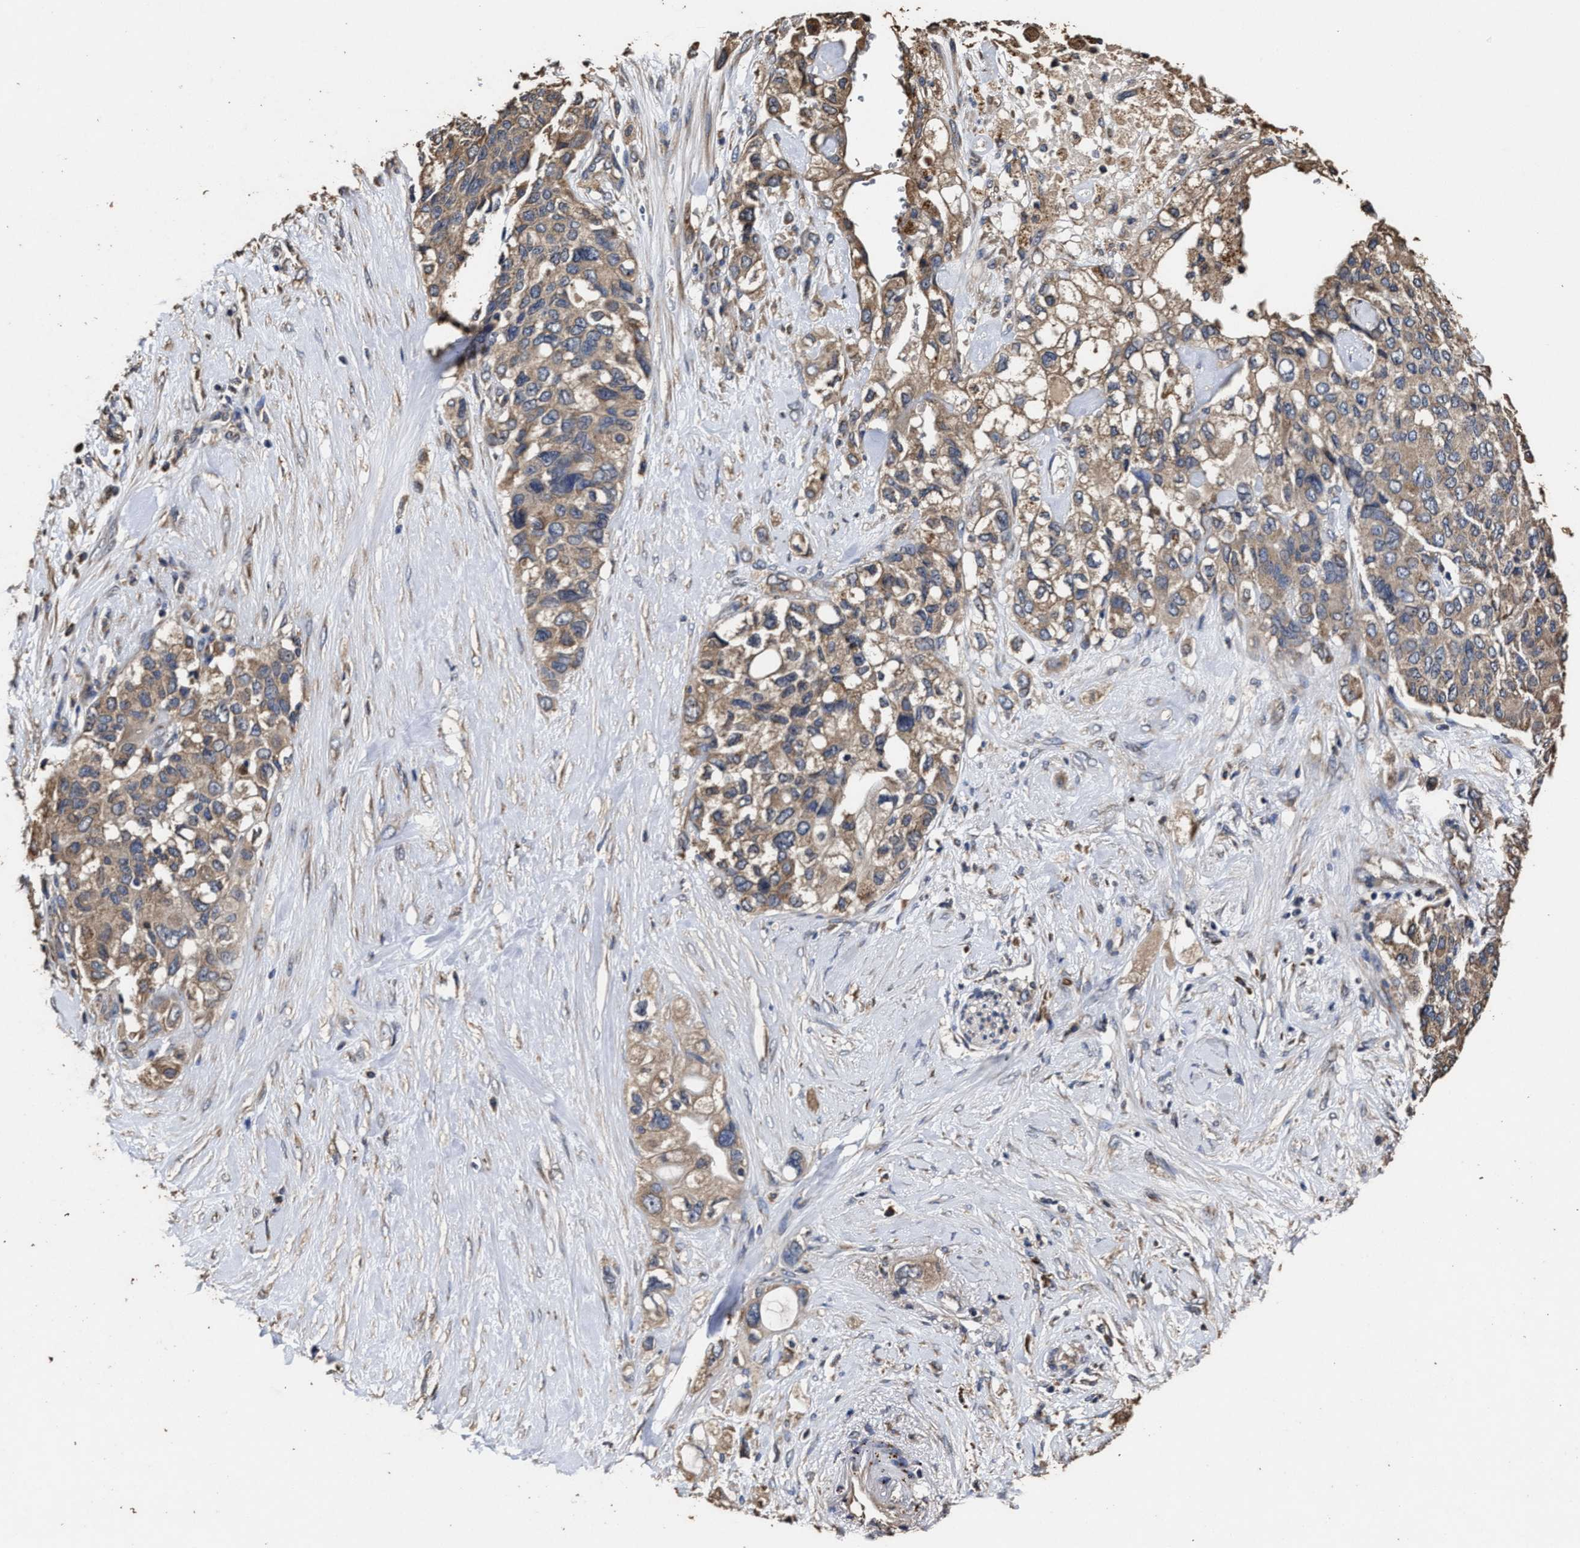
{"staining": {"intensity": "weak", "quantity": ">75%", "location": "cytoplasmic/membranous"}, "tissue": "pancreatic cancer", "cell_type": "Tumor cells", "image_type": "cancer", "snomed": [{"axis": "morphology", "description": "Adenocarcinoma, NOS"}, {"axis": "topography", "description": "Pancreas"}], "caption": "This is an image of immunohistochemistry (IHC) staining of adenocarcinoma (pancreatic), which shows weak positivity in the cytoplasmic/membranous of tumor cells.", "gene": "PPM1K", "patient": {"sex": "female", "age": 56}}